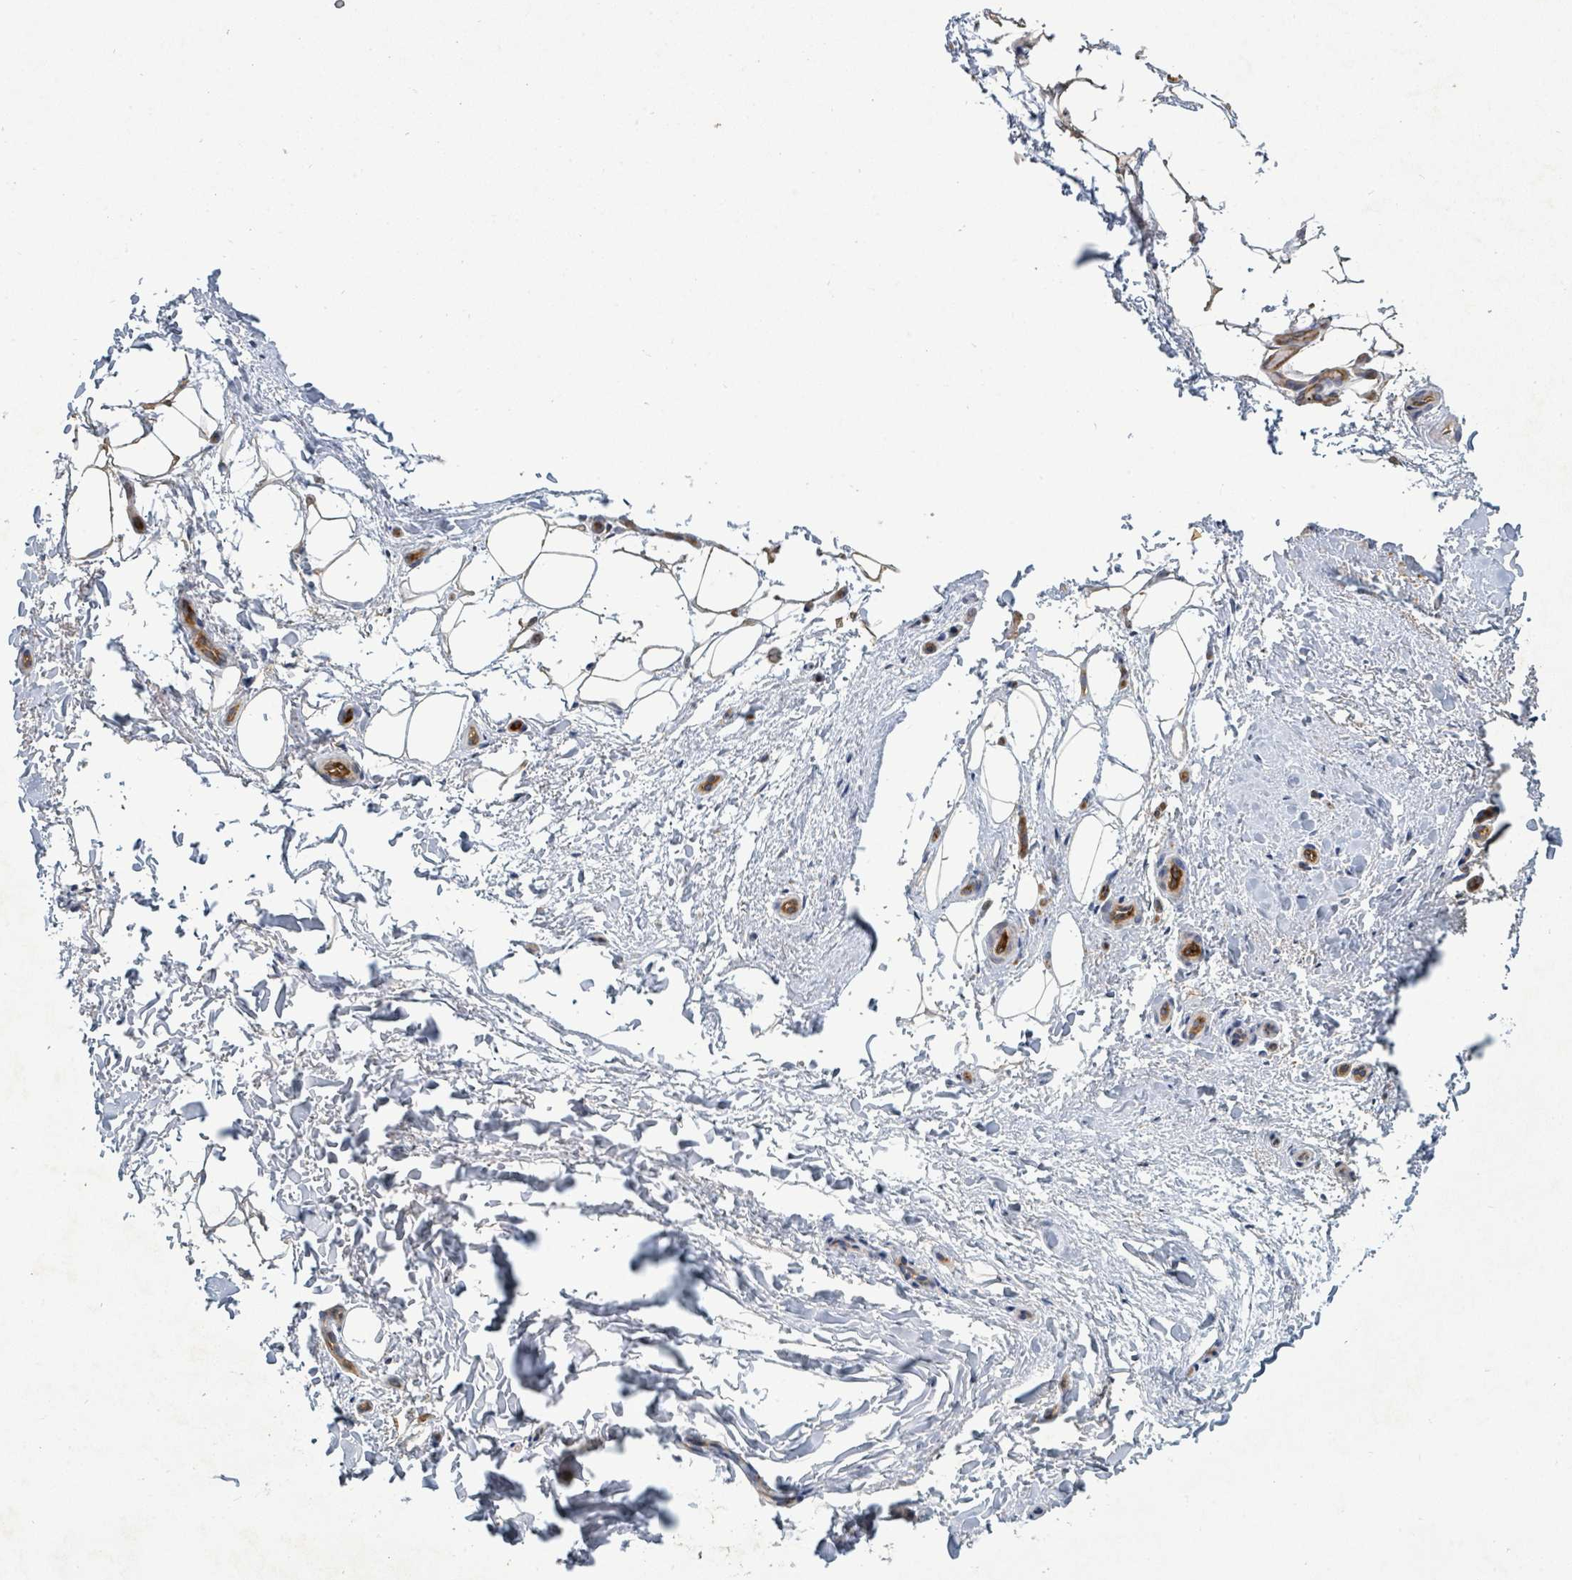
{"staining": {"intensity": "negative", "quantity": "none", "location": "none"}, "tissue": "adipose tissue", "cell_type": "Adipocytes", "image_type": "normal", "snomed": [{"axis": "morphology", "description": "Normal tissue, NOS"}, {"axis": "topography", "description": "Peripheral nerve tissue"}], "caption": "Immunohistochemistry (IHC) photomicrograph of normal adipose tissue: adipose tissue stained with DAB exhibits no significant protein staining in adipocytes.", "gene": "IFIT1", "patient": {"sex": "female", "age": 61}}